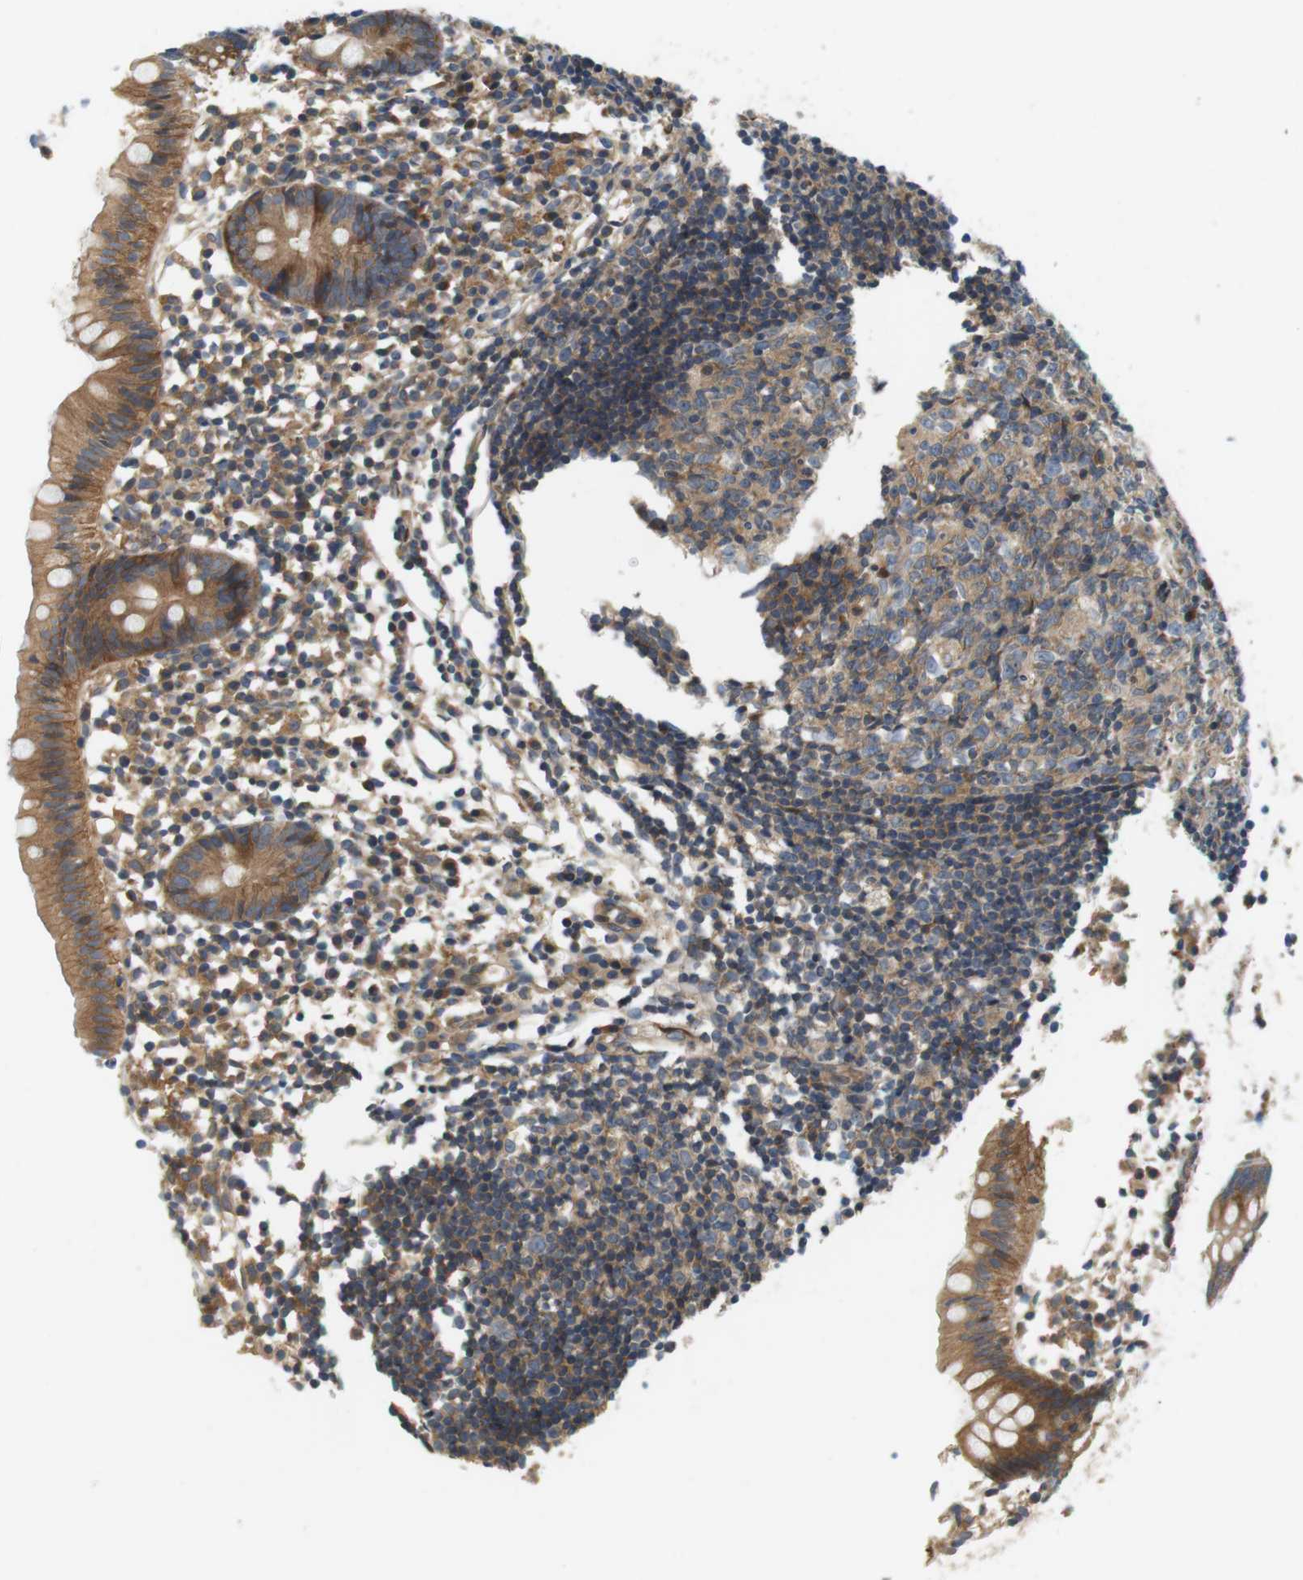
{"staining": {"intensity": "moderate", "quantity": ">75%", "location": "cytoplasmic/membranous"}, "tissue": "appendix", "cell_type": "Glandular cells", "image_type": "normal", "snomed": [{"axis": "morphology", "description": "Normal tissue, NOS"}, {"axis": "topography", "description": "Appendix"}], "caption": "Moderate cytoplasmic/membranous protein expression is appreciated in about >75% of glandular cells in appendix. The staining is performed using DAB brown chromogen to label protein expression. The nuclei are counter-stained blue using hematoxylin.", "gene": "SH3GLB1", "patient": {"sex": "female", "age": 20}}